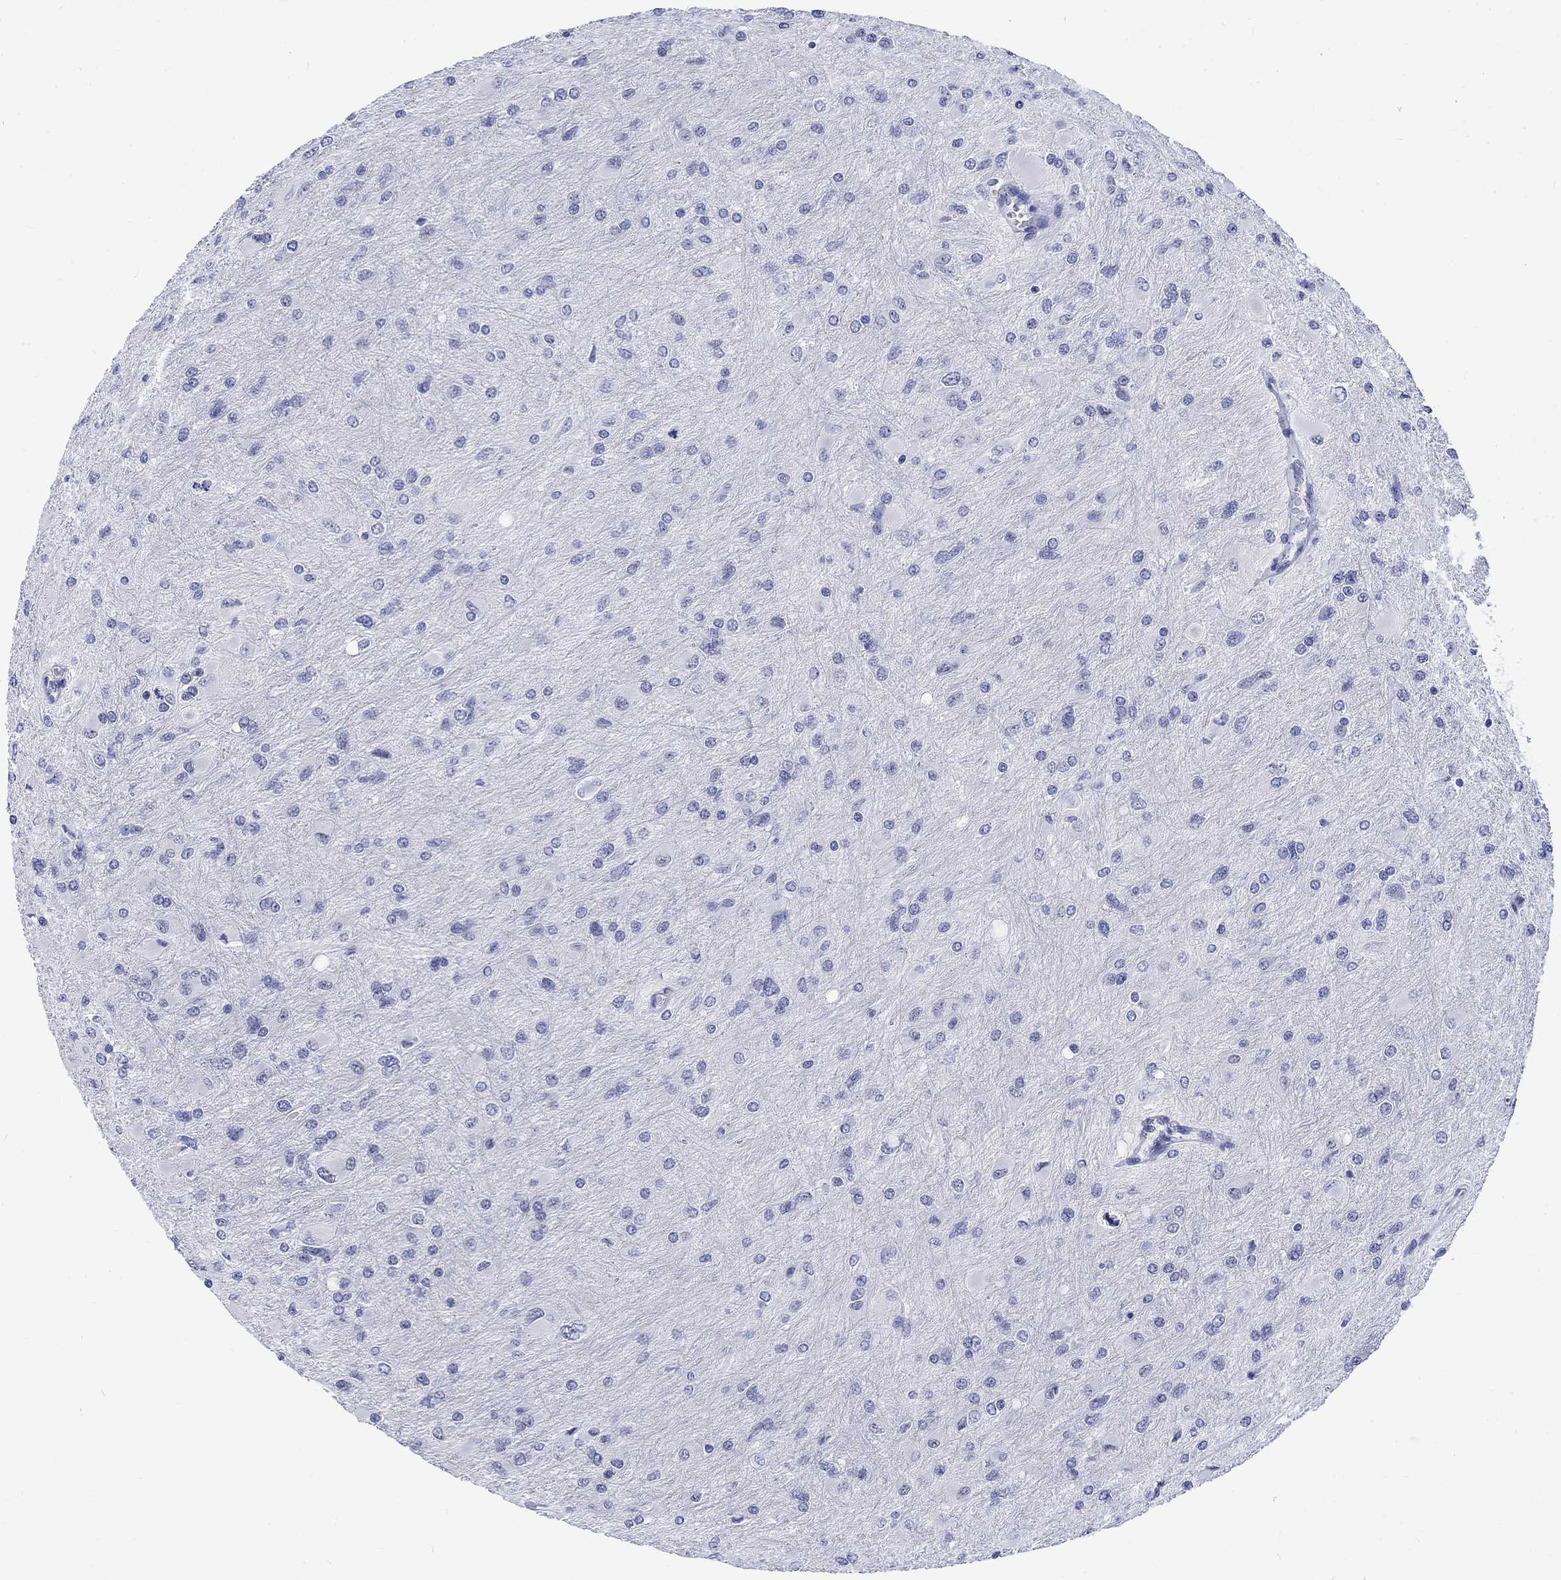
{"staining": {"intensity": "negative", "quantity": "none", "location": "none"}, "tissue": "glioma", "cell_type": "Tumor cells", "image_type": "cancer", "snomed": [{"axis": "morphology", "description": "Glioma, malignant, High grade"}, {"axis": "topography", "description": "Cerebral cortex"}], "caption": "Immunohistochemistry (IHC) image of malignant glioma (high-grade) stained for a protein (brown), which demonstrates no staining in tumor cells.", "gene": "KRT76", "patient": {"sex": "female", "age": 36}}